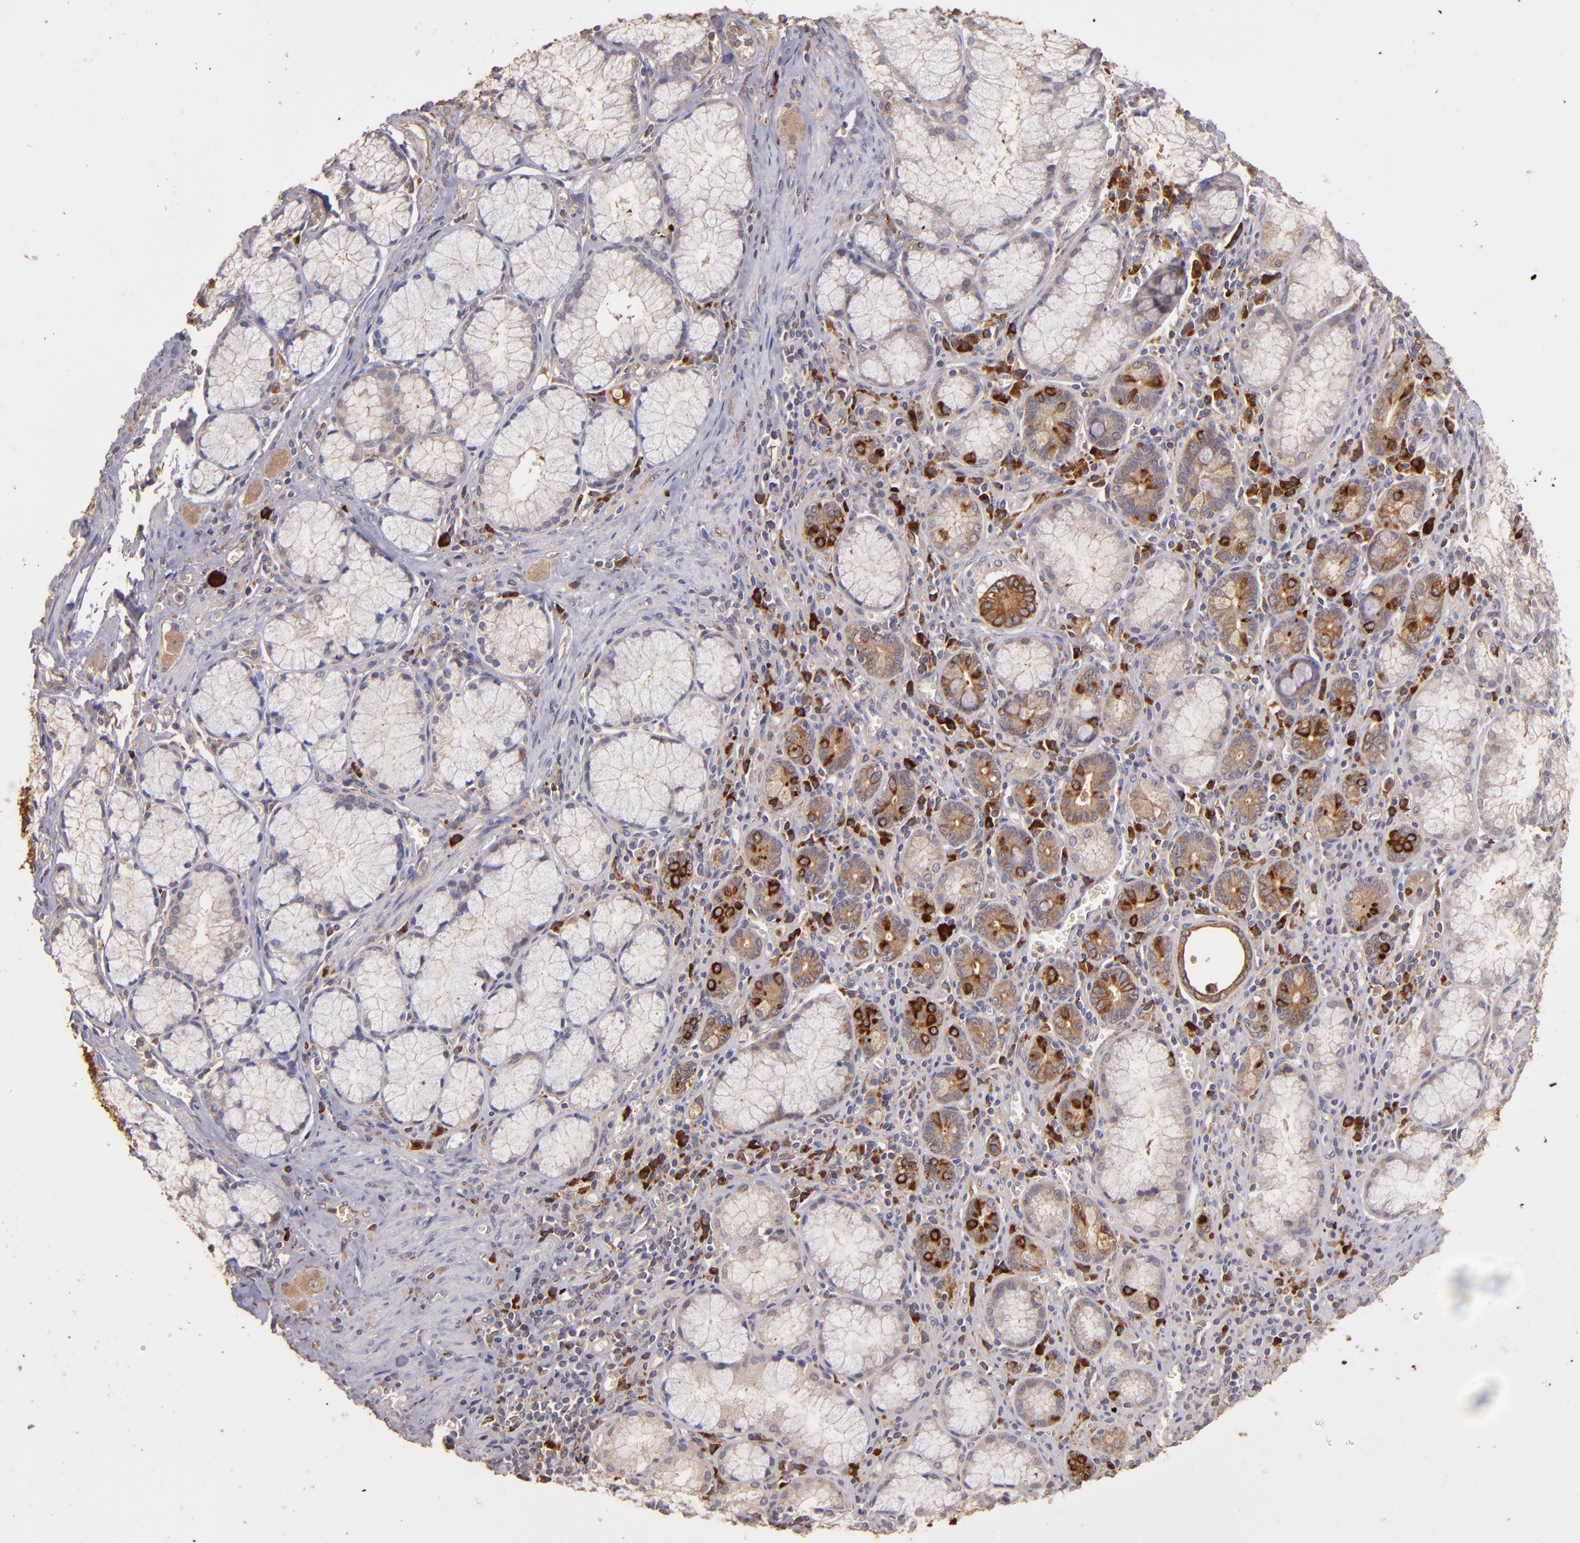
{"staining": {"intensity": "moderate", "quantity": ">75%", "location": "cytoplasmic/membranous"}, "tissue": "pancreatic cancer", "cell_type": "Tumor cells", "image_type": "cancer", "snomed": [{"axis": "morphology", "description": "Adenocarcinoma, NOS"}, {"axis": "topography", "description": "Pancreas"}], "caption": "Human pancreatic adenocarcinoma stained for a protein (brown) displays moderate cytoplasmic/membranous positive expression in about >75% of tumor cells.", "gene": "SRRD", "patient": {"sex": "male", "age": 77}}